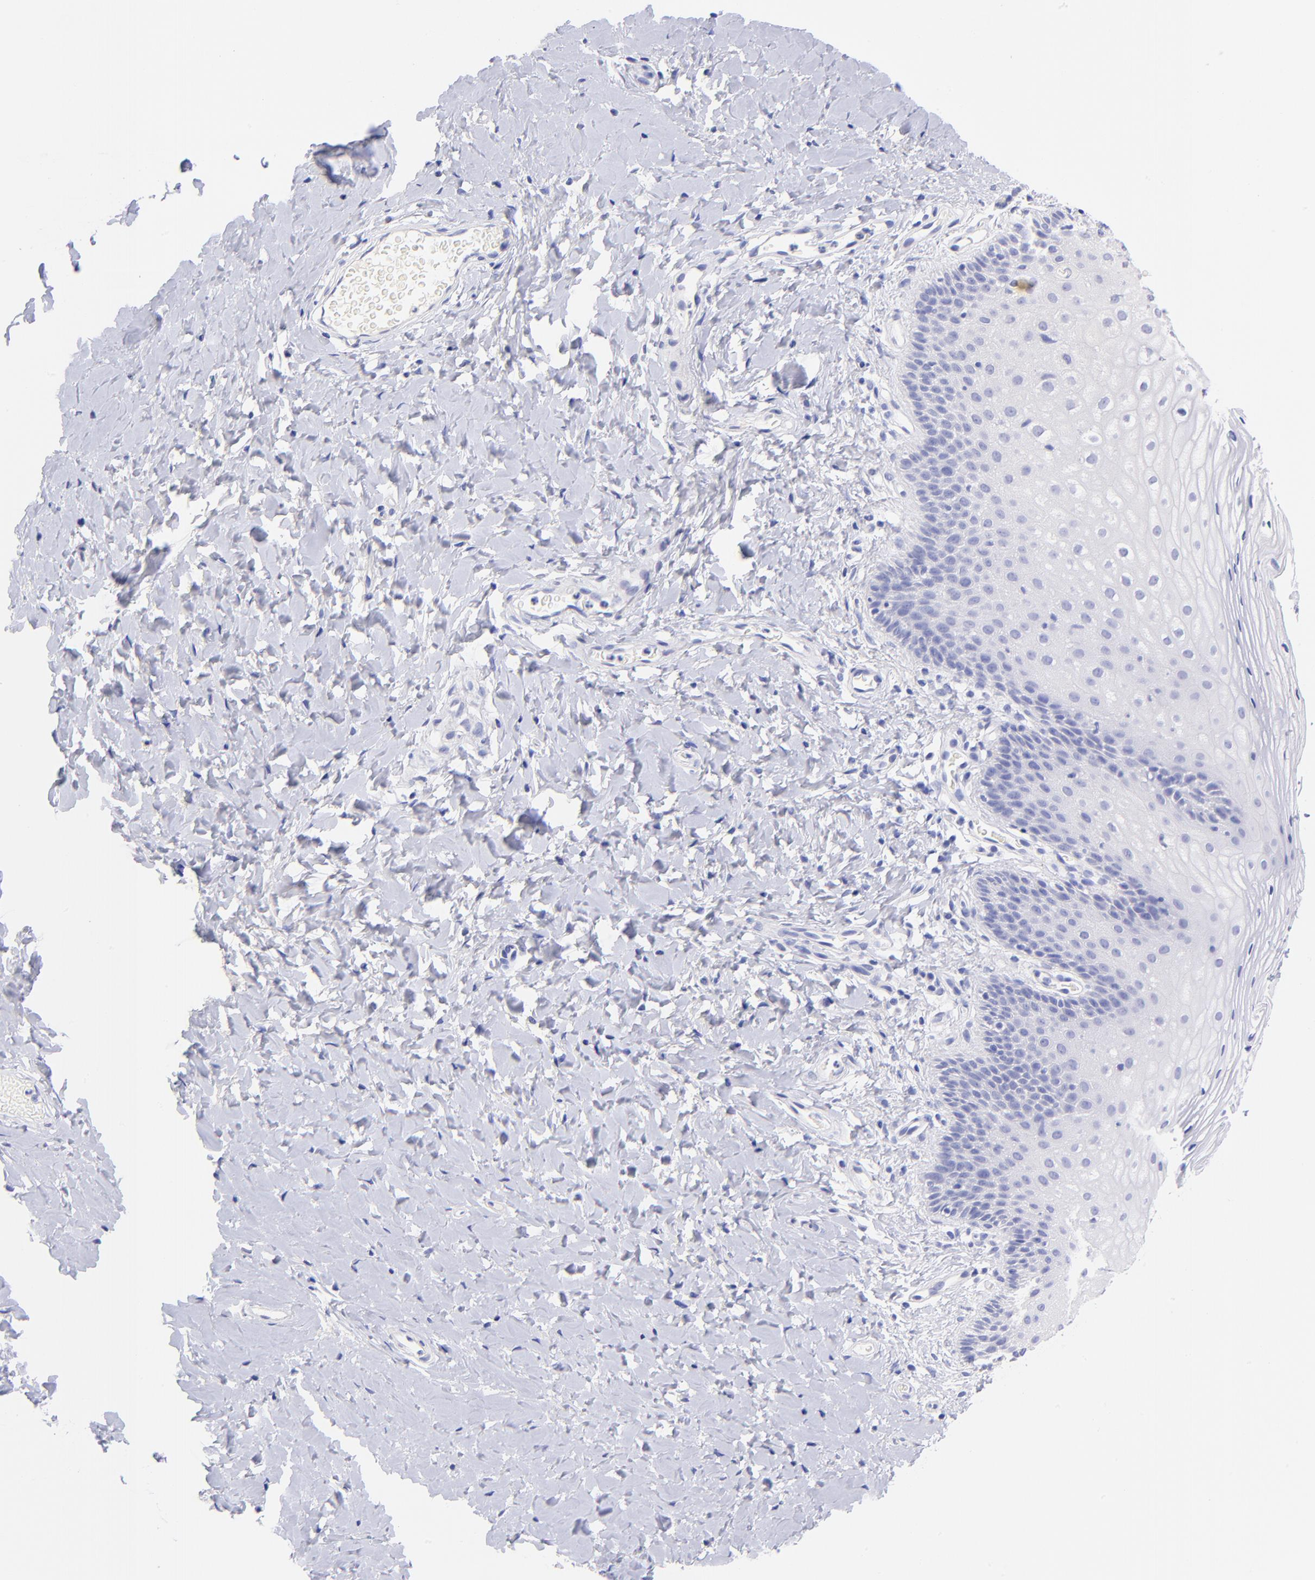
{"staining": {"intensity": "negative", "quantity": "none", "location": "none"}, "tissue": "vagina", "cell_type": "Squamous epithelial cells", "image_type": "normal", "snomed": [{"axis": "morphology", "description": "Normal tissue, NOS"}, {"axis": "topography", "description": "Vagina"}], "caption": "This is a micrograph of immunohistochemistry staining of normal vagina, which shows no staining in squamous epithelial cells. The staining was performed using DAB (3,3'-diaminobenzidine) to visualize the protein expression in brown, while the nuclei were stained in blue with hematoxylin (Magnification: 20x).", "gene": "RAB3B", "patient": {"sex": "female", "age": 55}}